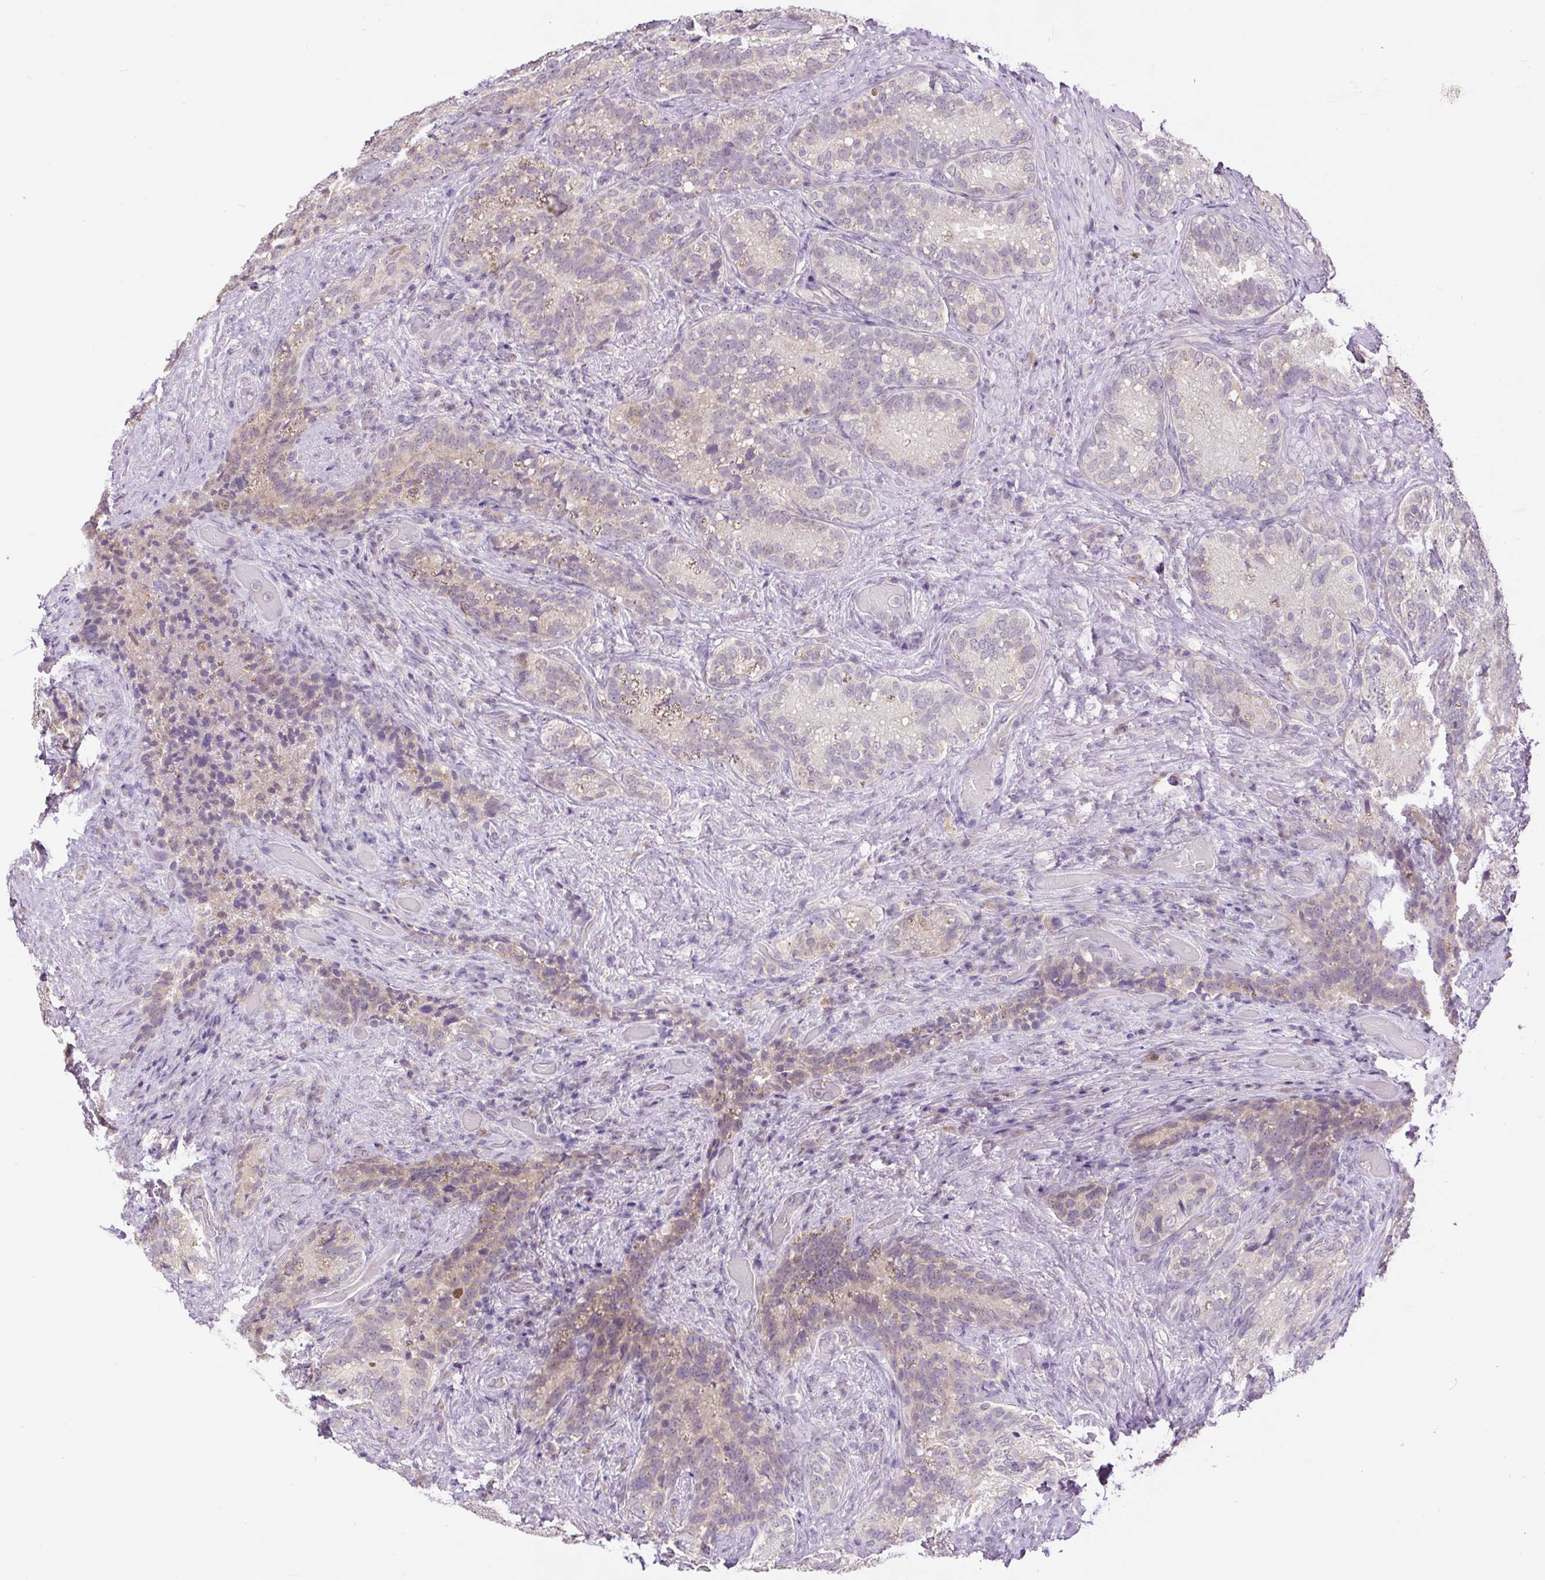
{"staining": {"intensity": "weak", "quantity": "25%-75%", "location": "cytoplasmic/membranous,nuclear"}, "tissue": "seminal vesicle", "cell_type": "Glandular cells", "image_type": "normal", "snomed": [{"axis": "morphology", "description": "Normal tissue, NOS"}, {"axis": "topography", "description": "Seminal veicle"}], "caption": "A histopathology image showing weak cytoplasmic/membranous,nuclear positivity in approximately 25%-75% of glandular cells in benign seminal vesicle, as visualized by brown immunohistochemical staining.", "gene": "RACGAP1", "patient": {"sex": "male", "age": 68}}